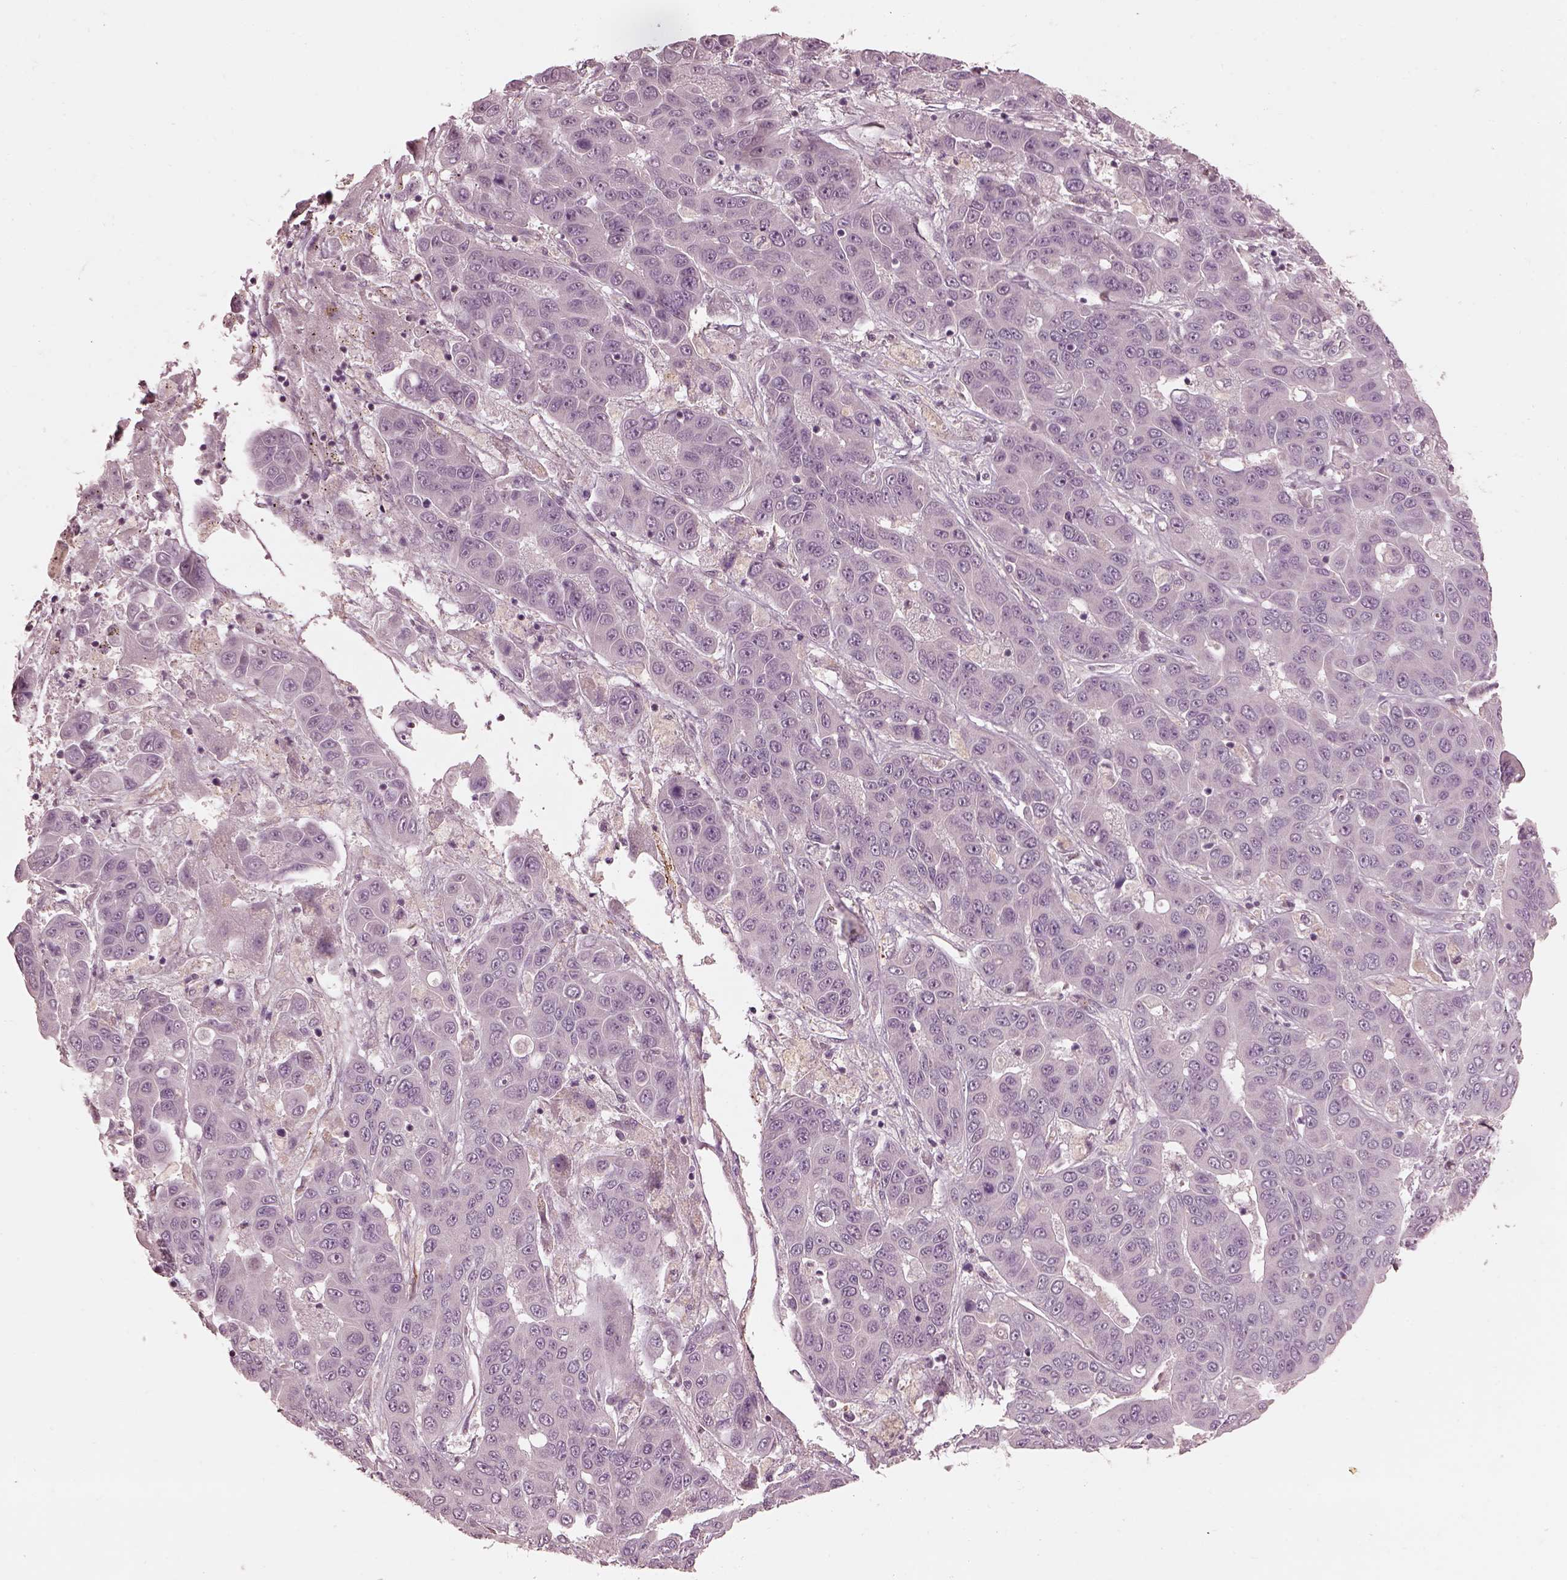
{"staining": {"intensity": "negative", "quantity": "none", "location": "none"}, "tissue": "liver cancer", "cell_type": "Tumor cells", "image_type": "cancer", "snomed": [{"axis": "morphology", "description": "Cholangiocarcinoma"}, {"axis": "topography", "description": "Liver"}], "caption": "Tumor cells show no significant positivity in liver cancer (cholangiocarcinoma). (DAB (3,3'-diaminobenzidine) immunohistochemistry with hematoxylin counter stain).", "gene": "EFEMP1", "patient": {"sex": "female", "age": 52}}